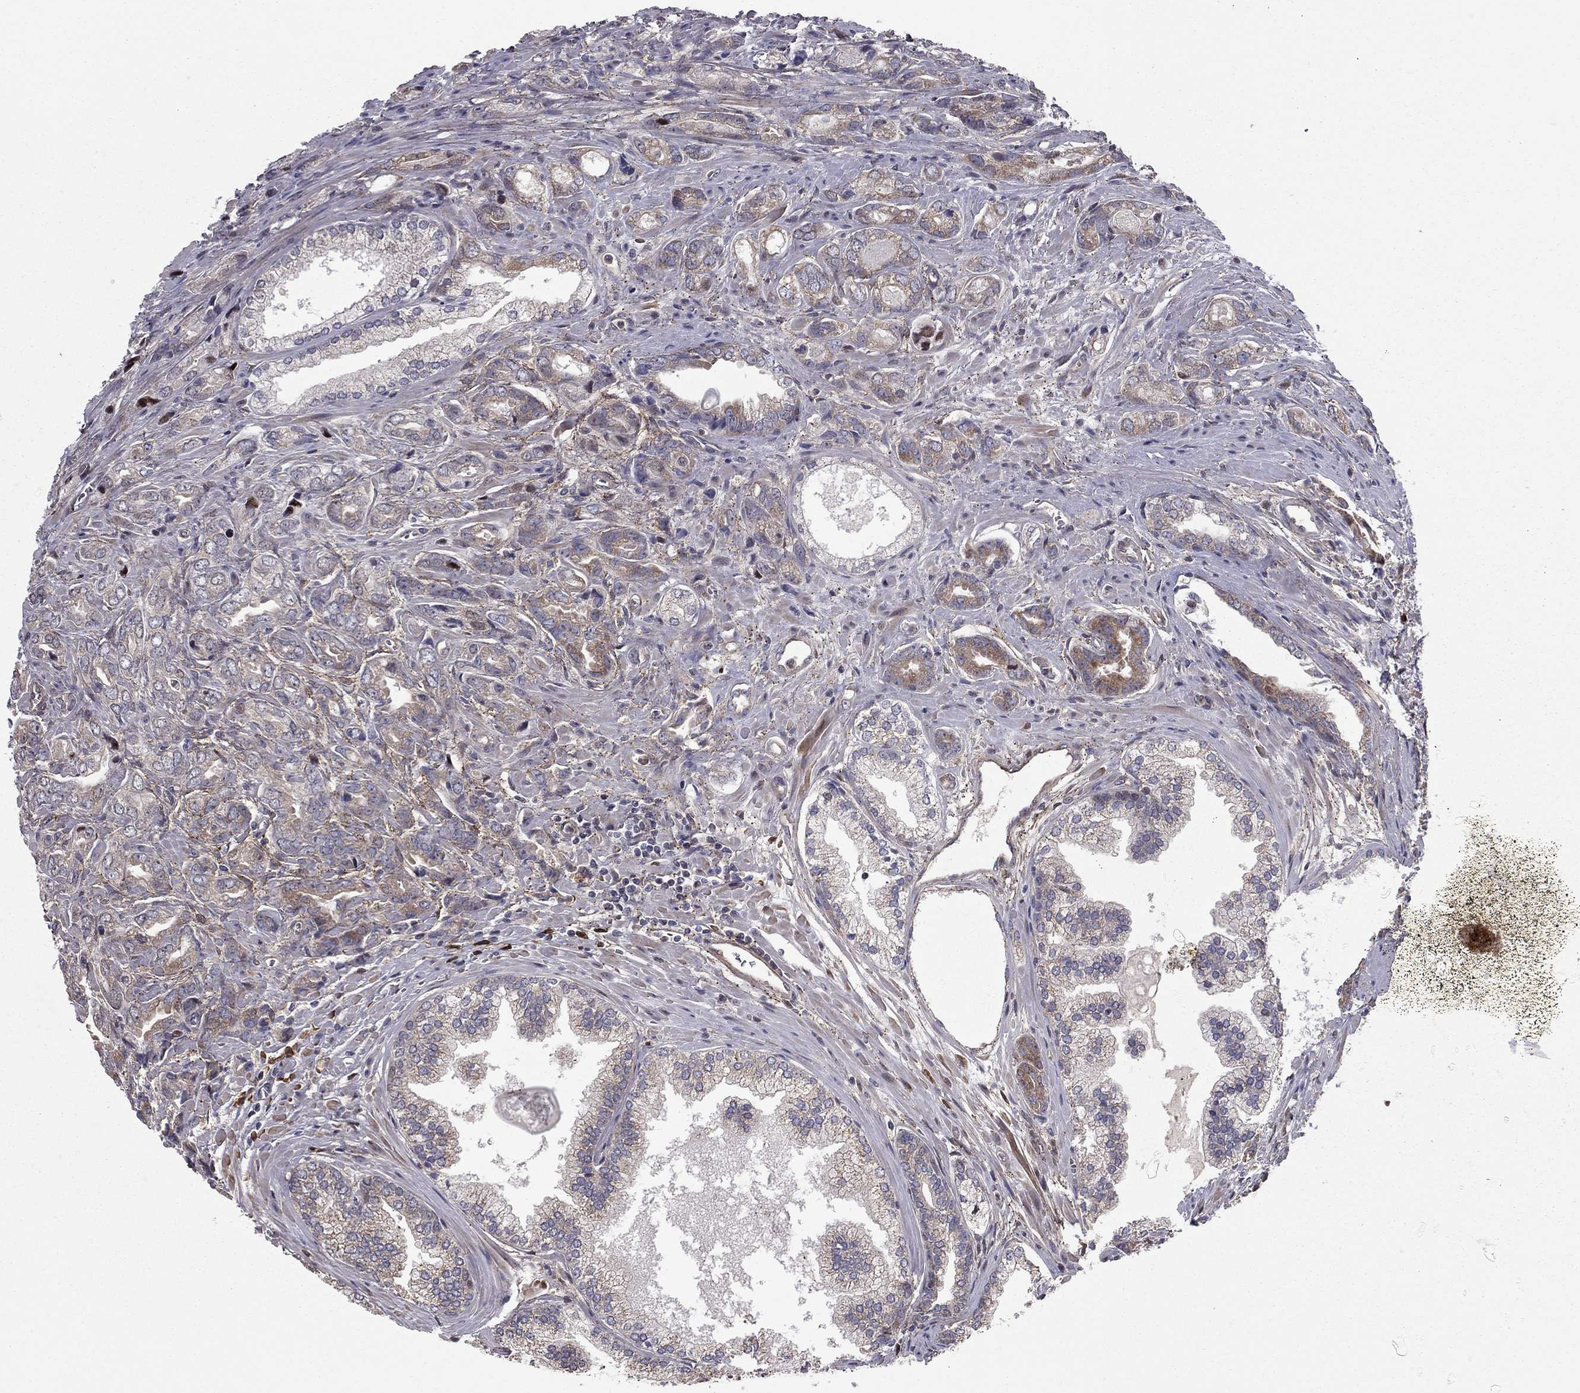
{"staining": {"intensity": "moderate", "quantity": "25%-75%", "location": "cytoplasmic/membranous"}, "tissue": "prostate cancer", "cell_type": "Tumor cells", "image_type": "cancer", "snomed": [{"axis": "morphology", "description": "Adenocarcinoma, NOS"}, {"axis": "morphology", "description": "Adenocarcinoma, High grade"}, {"axis": "topography", "description": "Prostate"}], "caption": "There is medium levels of moderate cytoplasmic/membranous expression in tumor cells of adenocarcinoma (high-grade) (prostate), as demonstrated by immunohistochemical staining (brown color).", "gene": "DUSP7", "patient": {"sex": "male", "age": 70}}